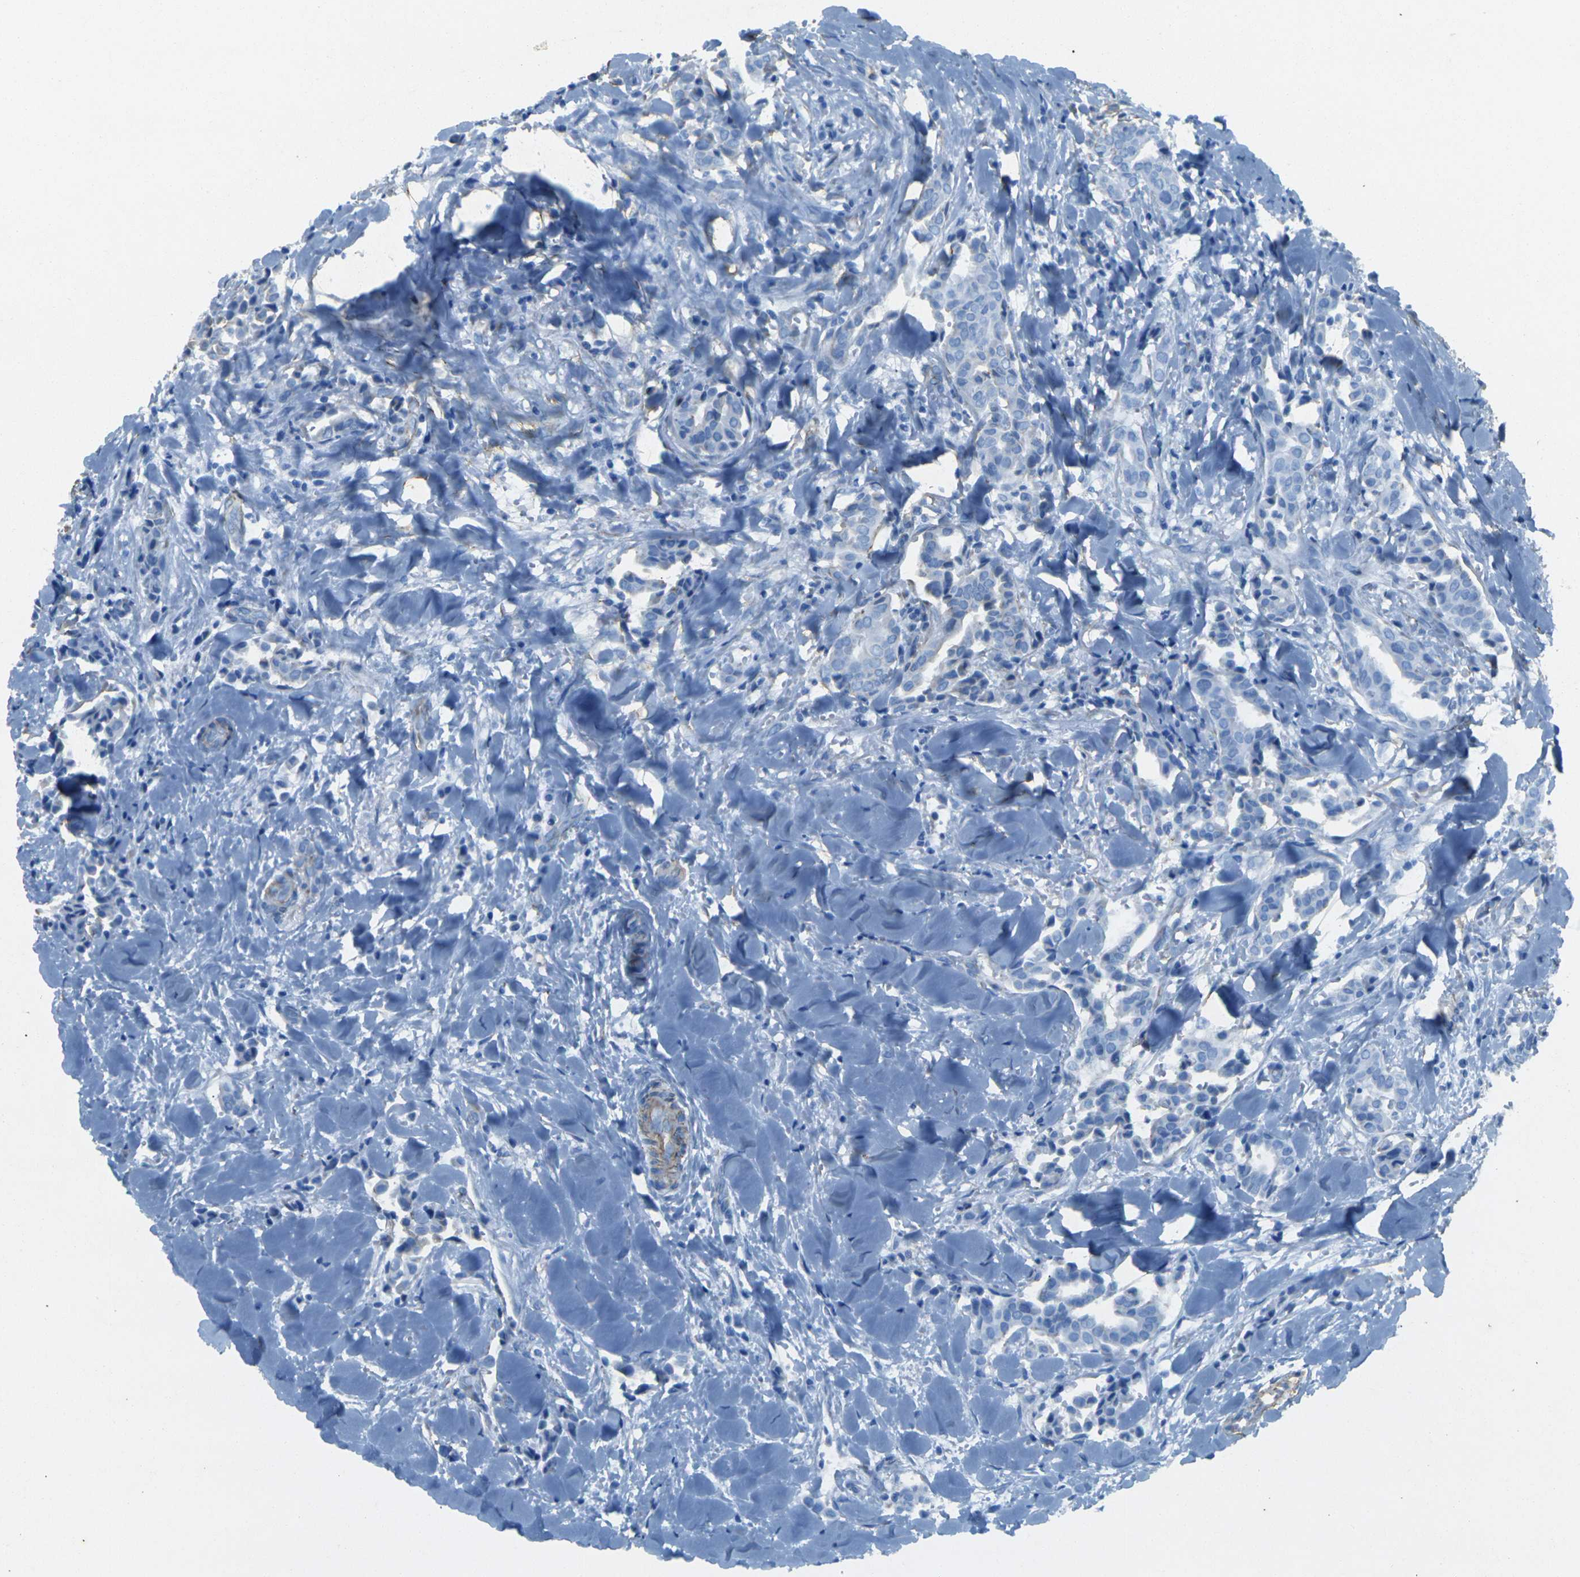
{"staining": {"intensity": "negative", "quantity": "none", "location": "none"}, "tissue": "head and neck cancer", "cell_type": "Tumor cells", "image_type": "cancer", "snomed": [{"axis": "morphology", "description": "Adenocarcinoma, NOS"}, {"axis": "topography", "description": "Salivary gland"}, {"axis": "topography", "description": "Head-Neck"}], "caption": "Adenocarcinoma (head and neck) was stained to show a protein in brown. There is no significant staining in tumor cells.", "gene": "EPHA7", "patient": {"sex": "female", "age": 59}}